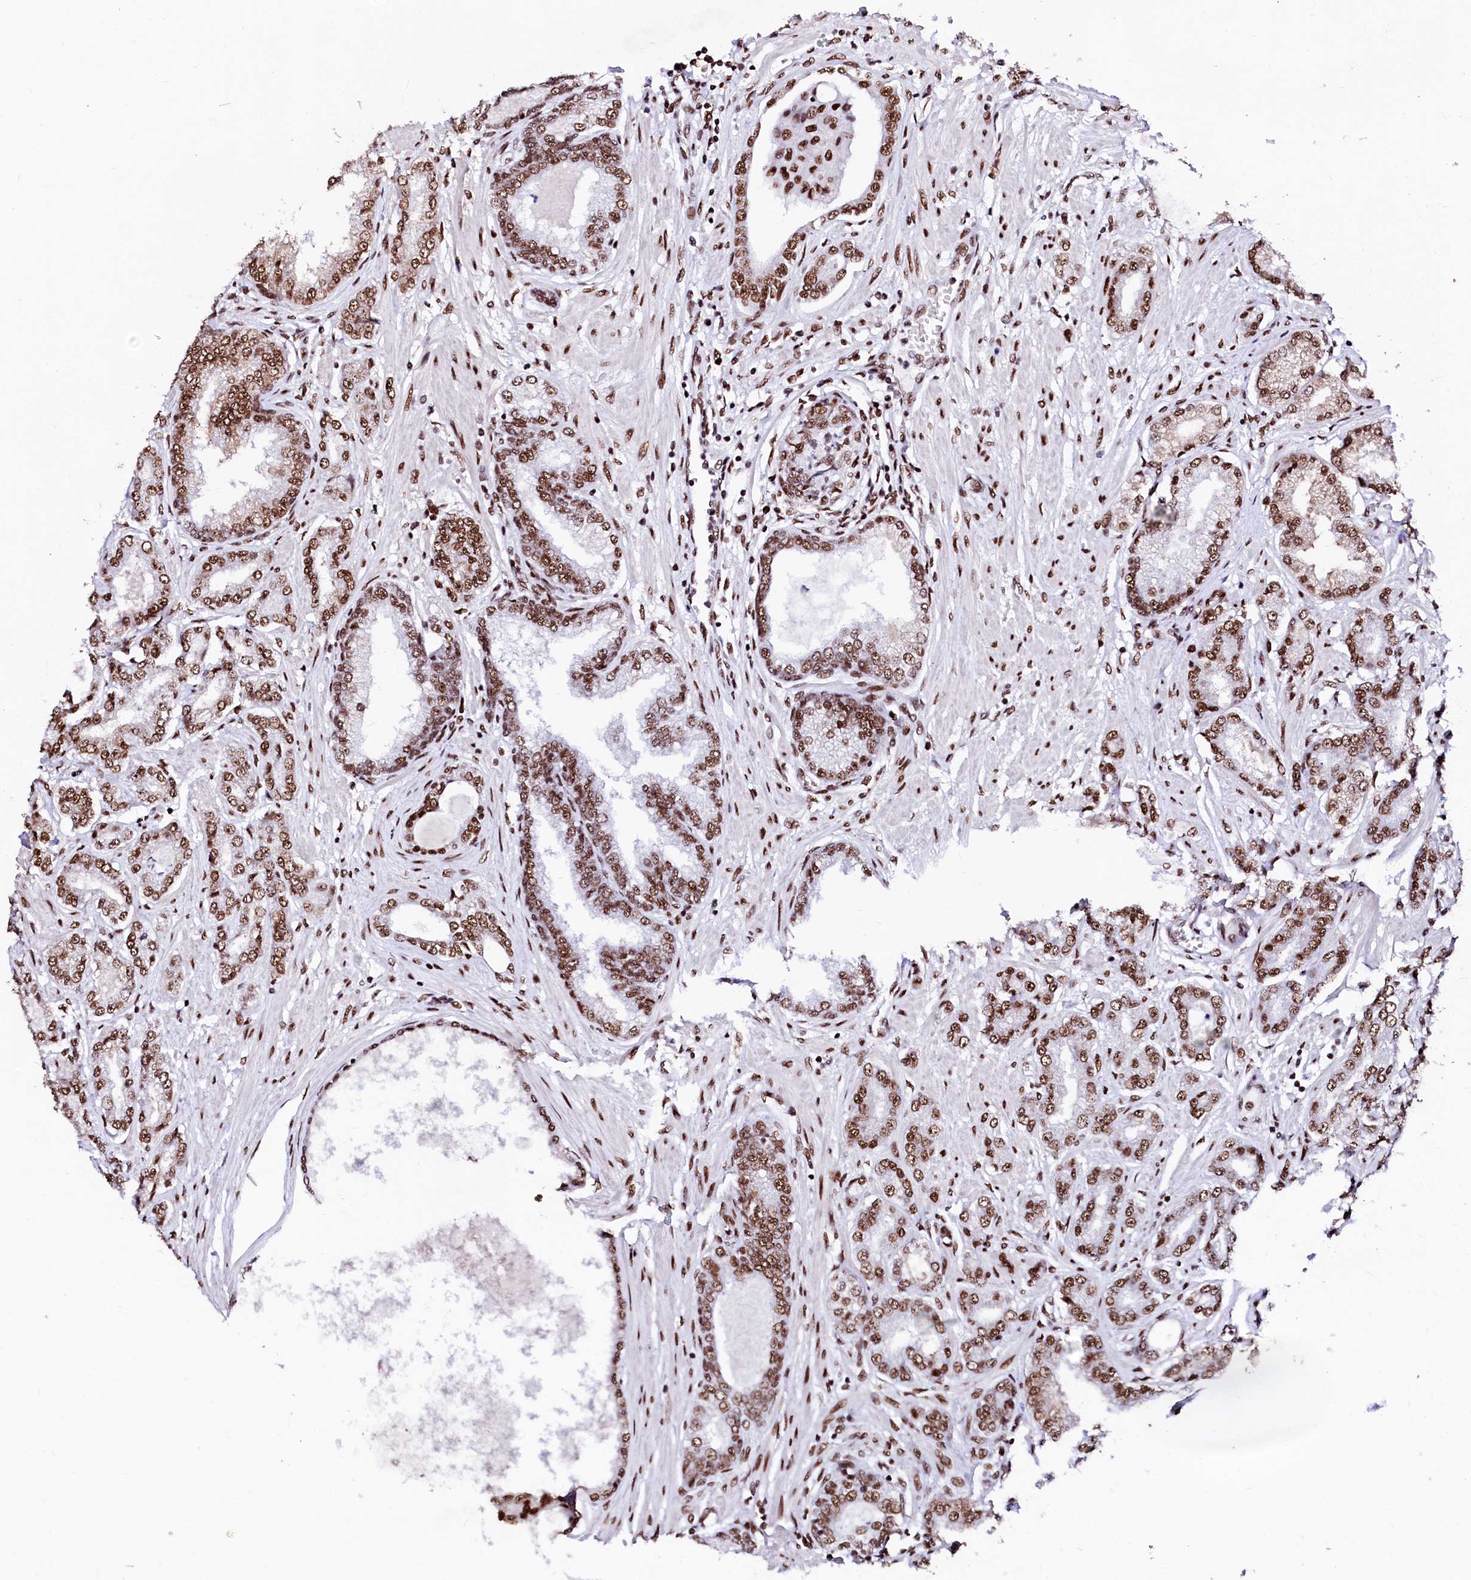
{"staining": {"intensity": "moderate", "quantity": ">75%", "location": "nuclear"}, "tissue": "prostate cancer", "cell_type": "Tumor cells", "image_type": "cancer", "snomed": [{"axis": "morphology", "description": "Adenocarcinoma, Low grade"}, {"axis": "topography", "description": "Prostate"}], "caption": "This photomicrograph exhibits immunohistochemistry staining of human adenocarcinoma (low-grade) (prostate), with medium moderate nuclear expression in about >75% of tumor cells.", "gene": "CPSF6", "patient": {"sex": "male", "age": 63}}